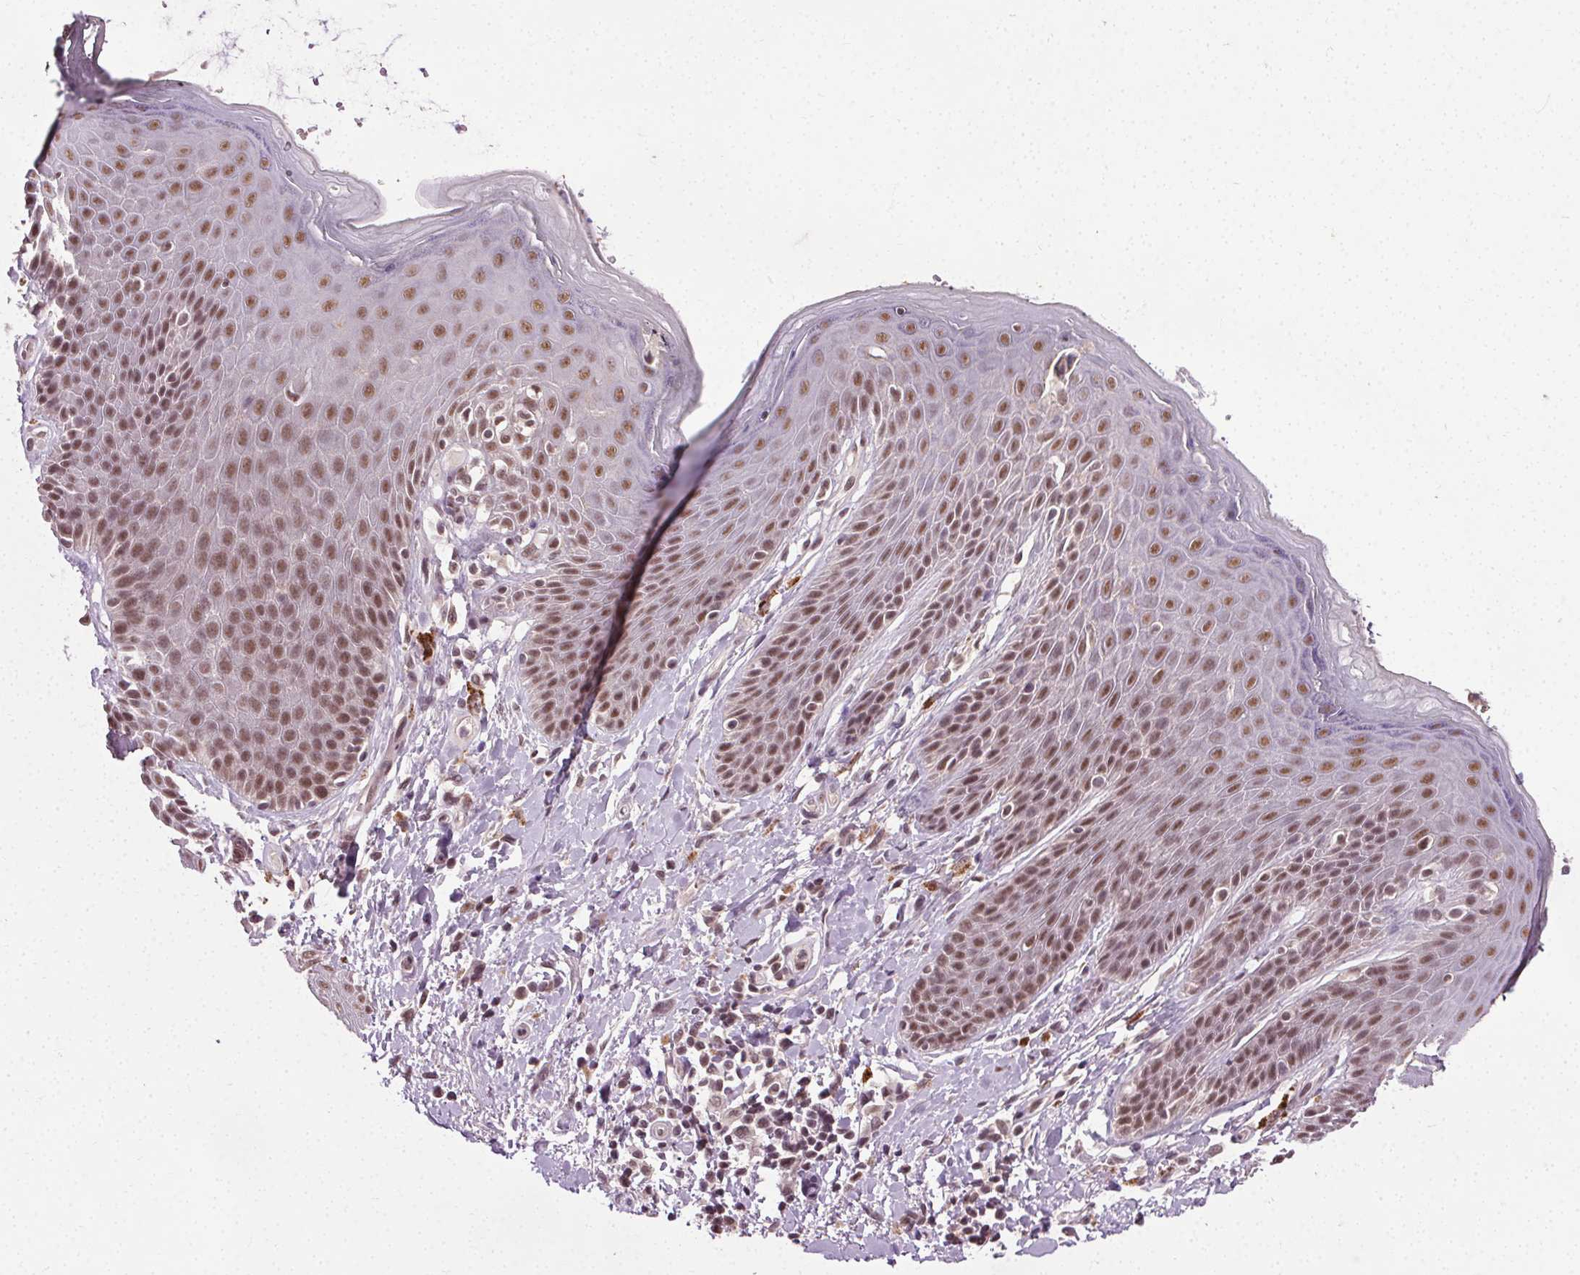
{"staining": {"intensity": "moderate", "quantity": ">75%", "location": "nuclear"}, "tissue": "skin", "cell_type": "Epidermal cells", "image_type": "normal", "snomed": [{"axis": "morphology", "description": "Normal tissue, NOS"}, {"axis": "topography", "description": "Anal"}, {"axis": "topography", "description": "Peripheral nerve tissue"}], "caption": "Immunohistochemistry micrograph of unremarkable skin stained for a protein (brown), which shows medium levels of moderate nuclear expression in about >75% of epidermal cells.", "gene": "MED6", "patient": {"sex": "male", "age": 51}}